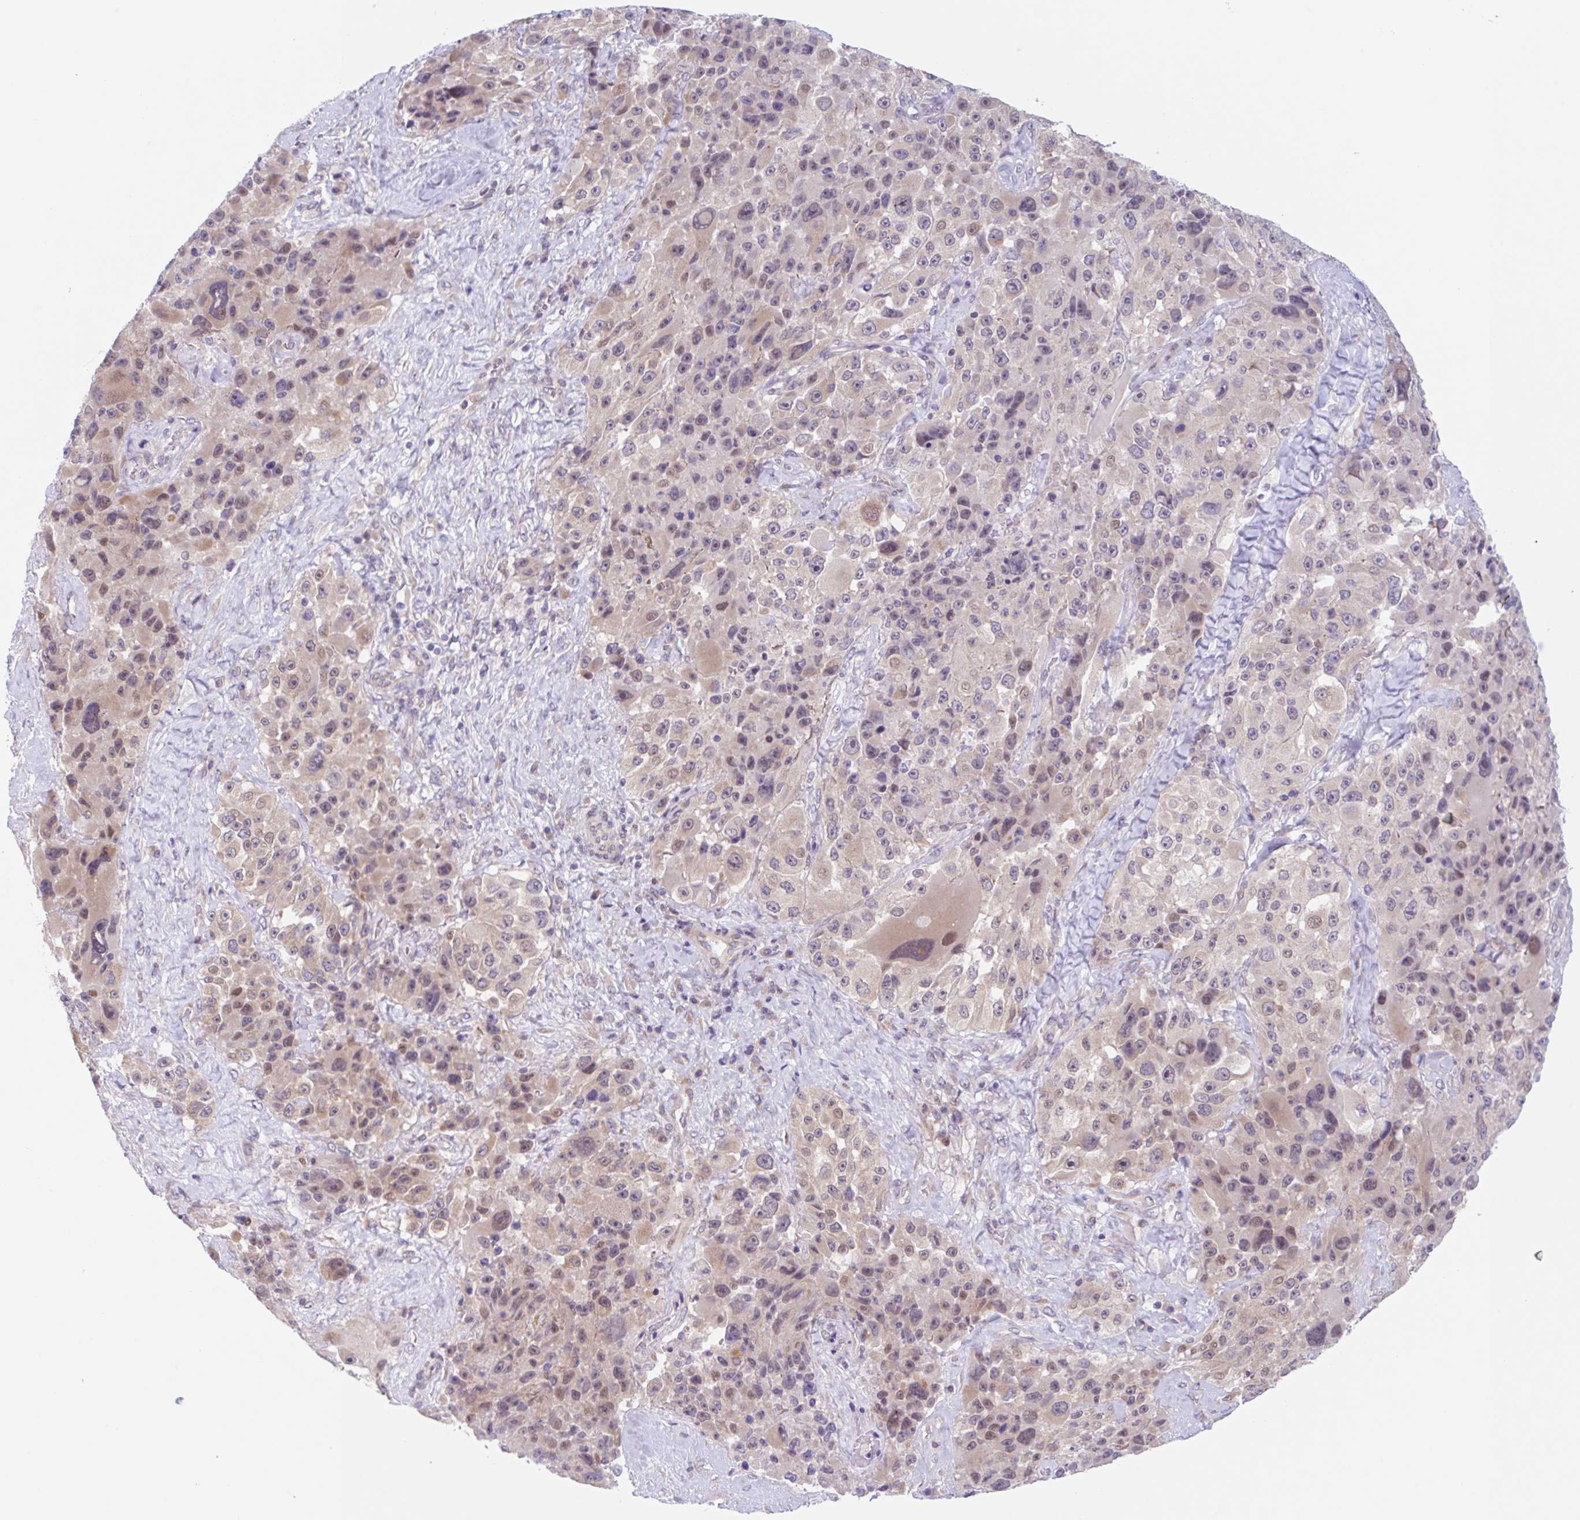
{"staining": {"intensity": "weak", "quantity": "25%-75%", "location": "cytoplasmic/membranous,nuclear"}, "tissue": "melanoma", "cell_type": "Tumor cells", "image_type": "cancer", "snomed": [{"axis": "morphology", "description": "Malignant melanoma, Metastatic site"}, {"axis": "topography", "description": "Lymph node"}], "caption": "Human malignant melanoma (metastatic site) stained with a protein marker exhibits weak staining in tumor cells.", "gene": "TBPL2", "patient": {"sex": "male", "age": 62}}